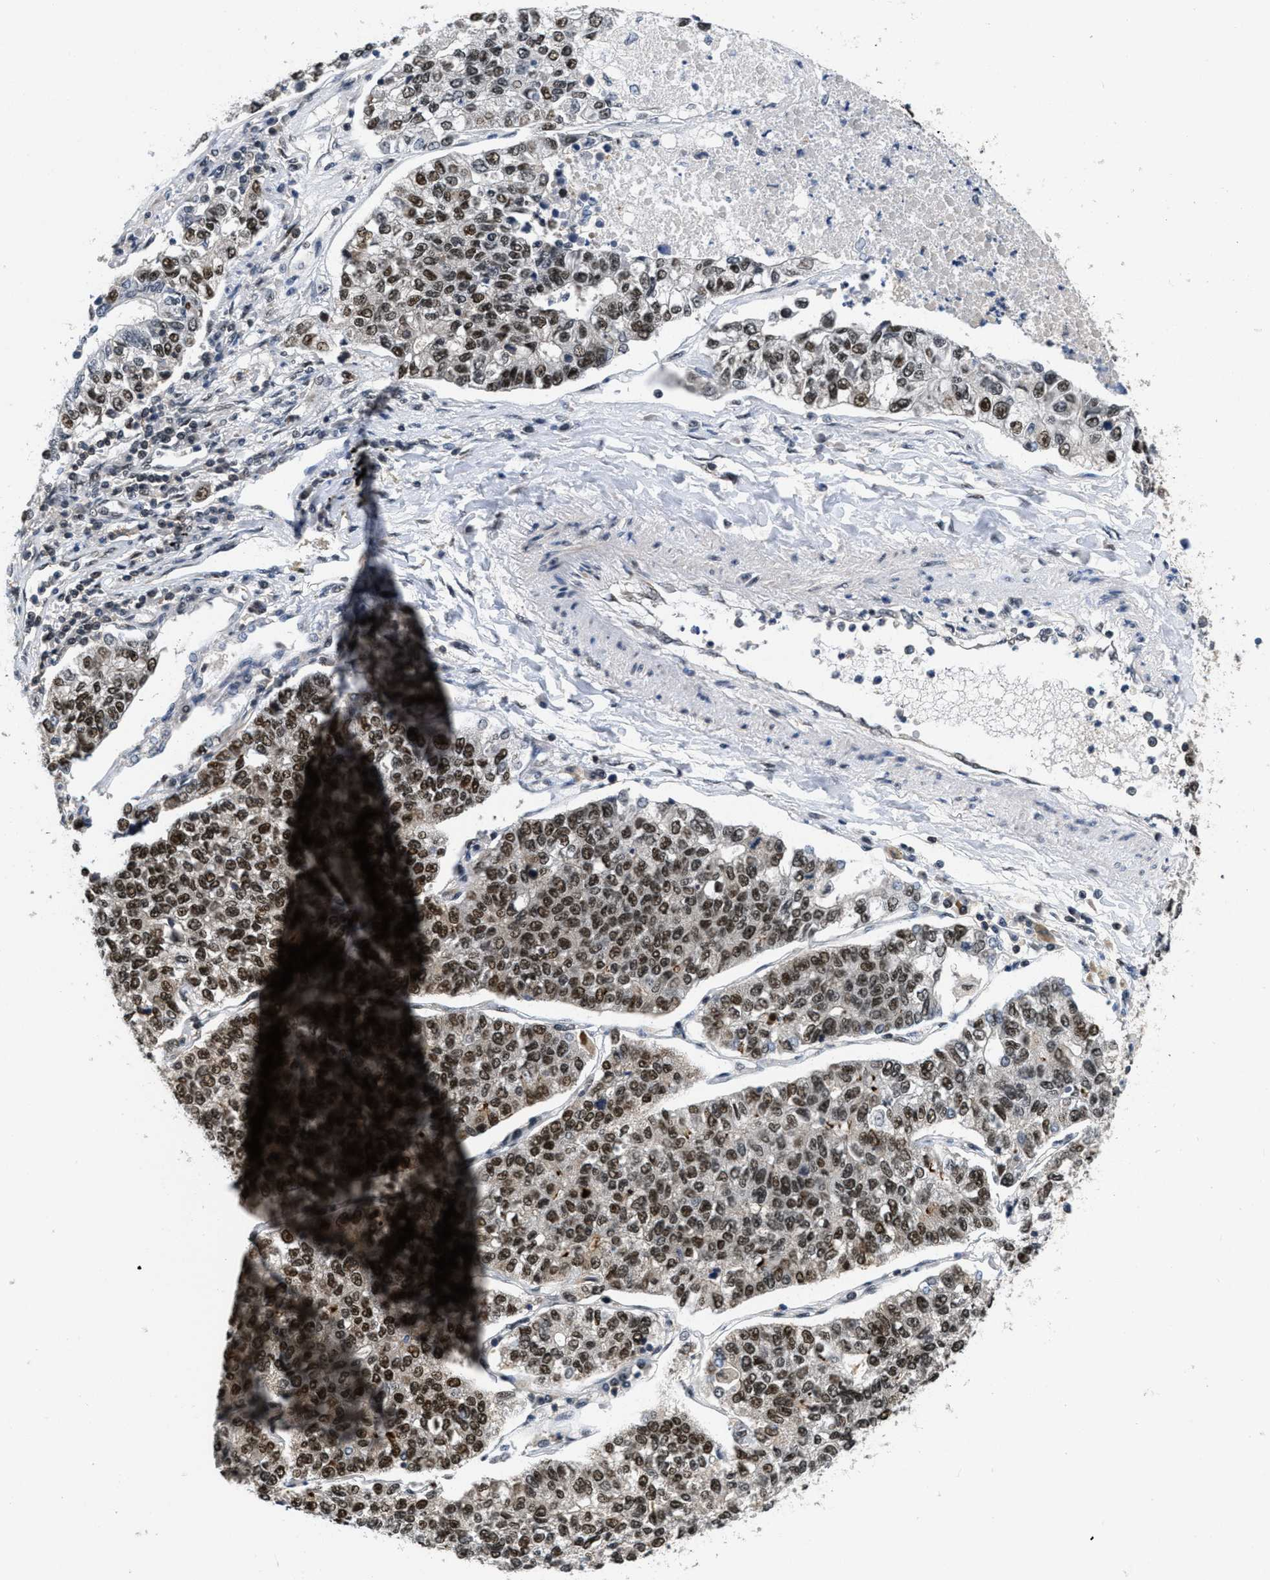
{"staining": {"intensity": "strong", "quantity": ">75%", "location": "nuclear"}, "tissue": "lung cancer", "cell_type": "Tumor cells", "image_type": "cancer", "snomed": [{"axis": "morphology", "description": "Adenocarcinoma, NOS"}, {"axis": "topography", "description": "Lung"}], "caption": "Immunohistochemistry (IHC) of human lung adenocarcinoma reveals high levels of strong nuclear staining in about >75% of tumor cells. Immunohistochemistry stains the protein in brown and the nuclei are stained blue.", "gene": "CUL4B", "patient": {"sex": "male", "age": 49}}